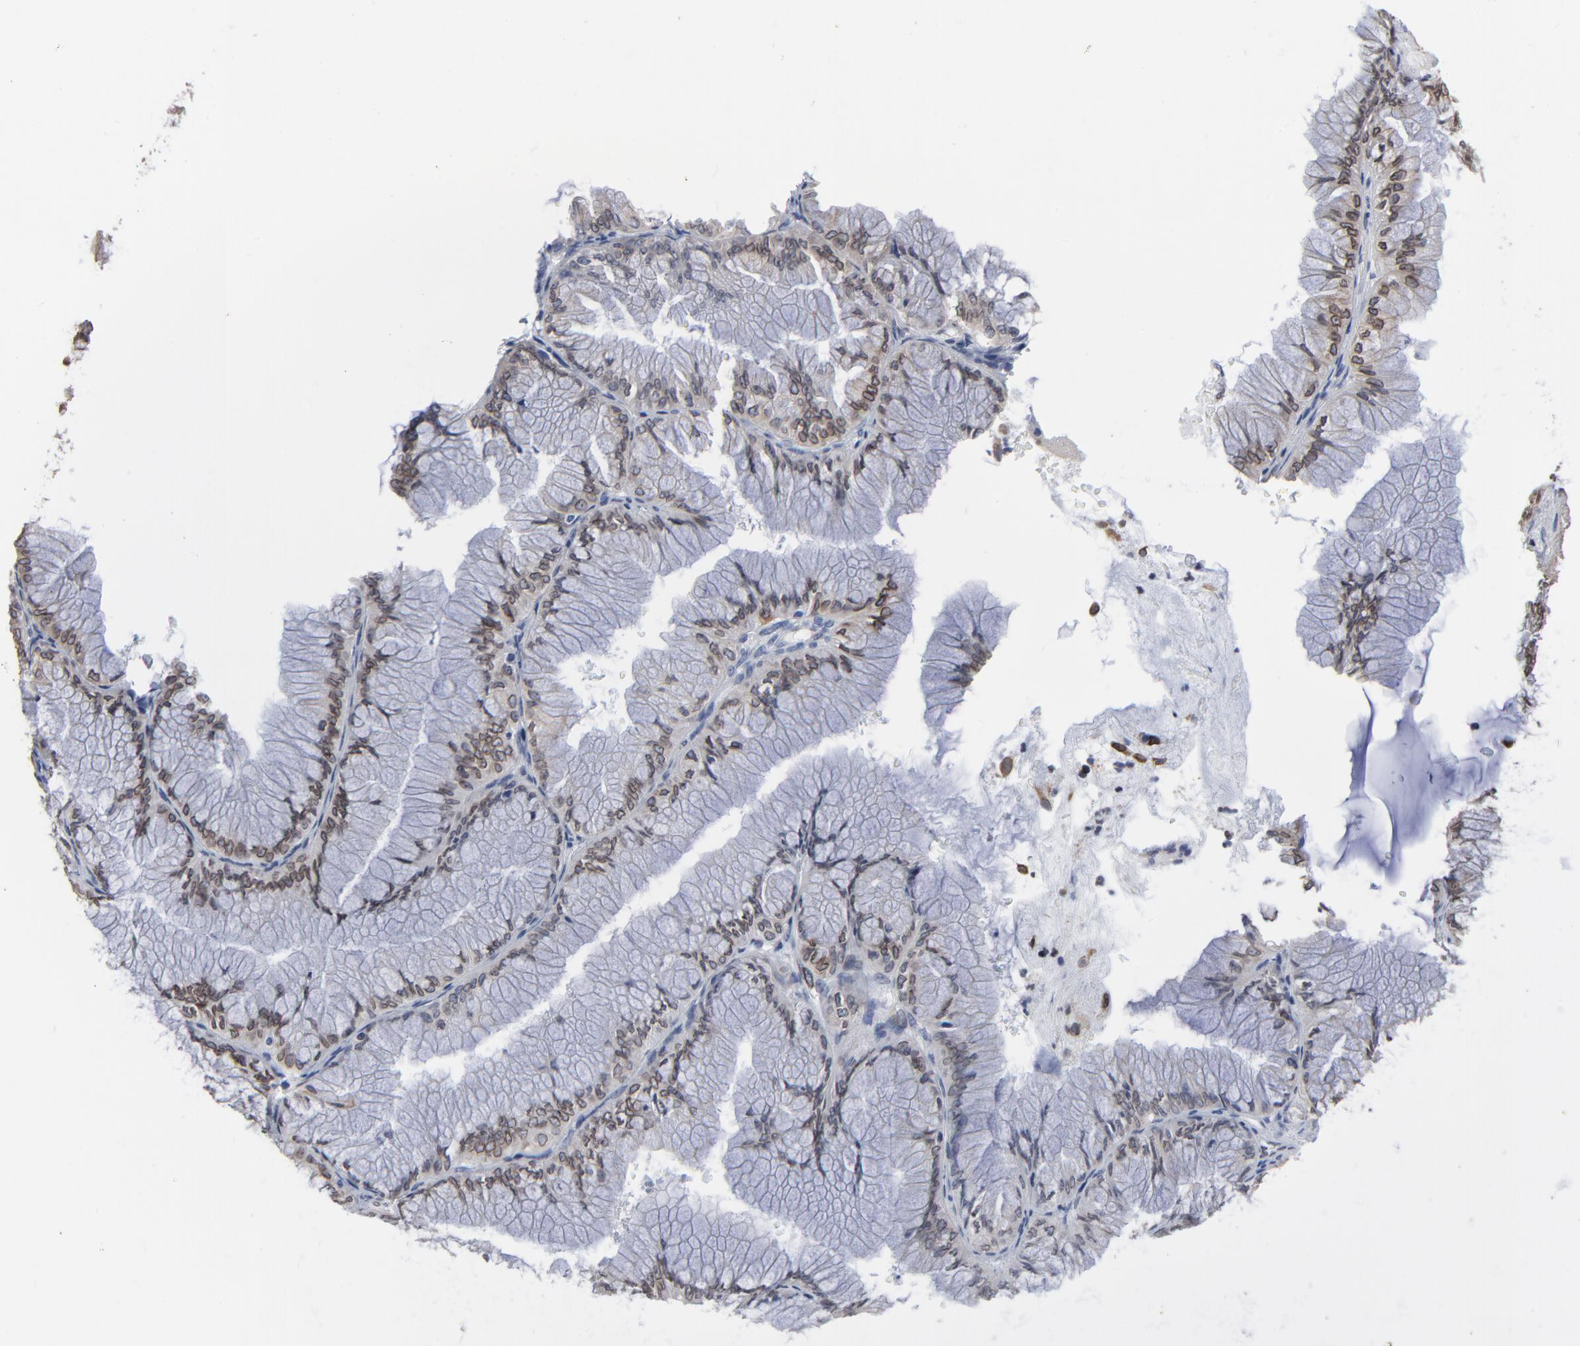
{"staining": {"intensity": "moderate", "quantity": ">75%", "location": "cytoplasmic/membranous,nuclear"}, "tissue": "ovarian cancer", "cell_type": "Tumor cells", "image_type": "cancer", "snomed": [{"axis": "morphology", "description": "Cystadenocarcinoma, mucinous, NOS"}, {"axis": "topography", "description": "Ovary"}], "caption": "A medium amount of moderate cytoplasmic/membranous and nuclear expression is appreciated in about >75% of tumor cells in ovarian mucinous cystadenocarcinoma tissue.", "gene": "SYNE2", "patient": {"sex": "female", "age": 63}}